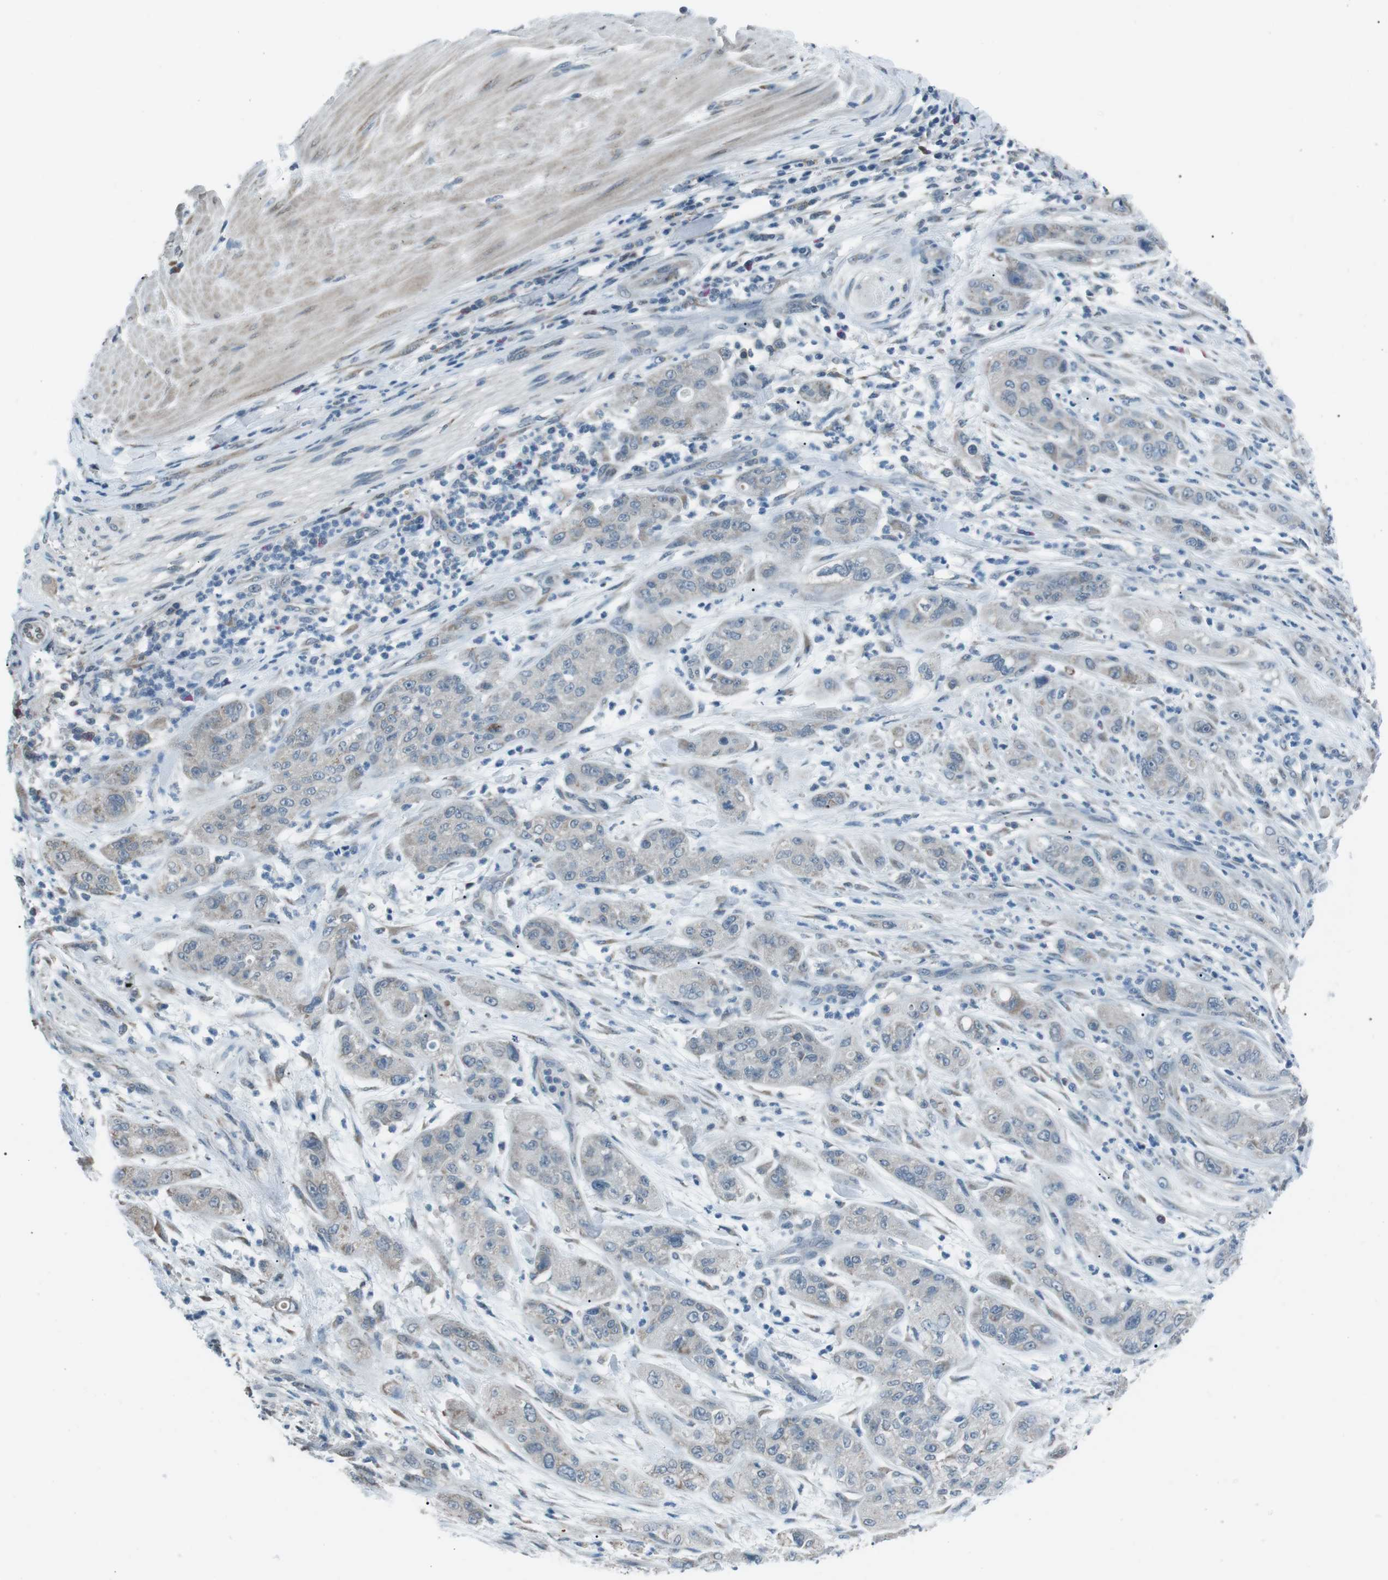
{"staining": {"intensity": "negative", "quantity": "none", "location": "none"}, "tissue": "pancreatic cancer", "cell_type": "Tumor cells", "image_type": "cancer", "snomed": [{"axis": "morphology", "description": "Adenocarcinoma, NOS"}, {"axis": "topography", "description": "Pancreas"}], "caption": "Tumor cells are negative for protein expression in human adenocarcinoma (pancreatic).", "gene": "SERPINB2", "patient": {"sex": "female", "age": 78}}